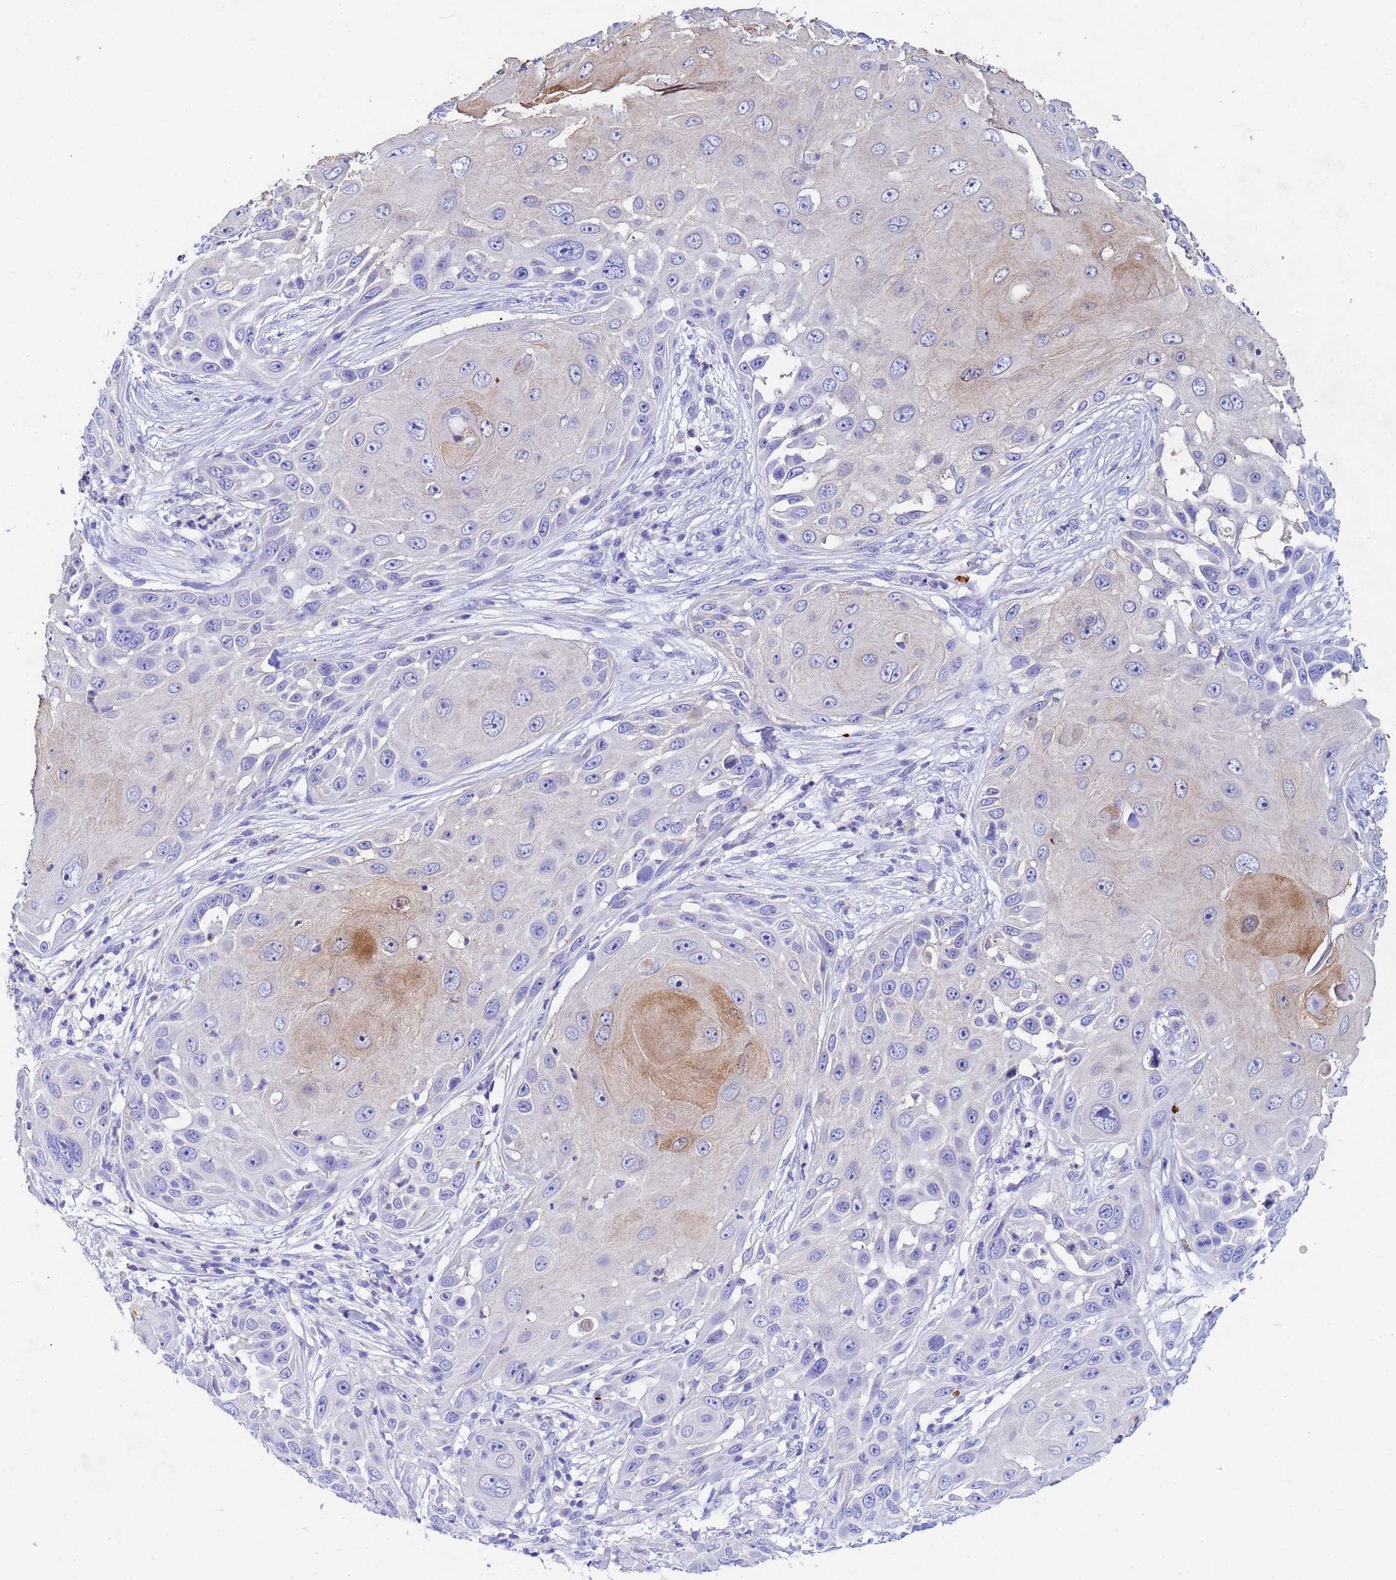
{"staining": {"intensity": "moderate", "quantity": "<25%", "location": "cytoplasmic/membranous"}, "tissue": "skin cancer", "cell_type": "Tumor cells", "image_type": "cancer", "snomed": [{"axis": "morphology", "description": "Squamous cell carcinoma, NOS"}, {"axis": "topography", "description": "Skin"}], "caption": "Skin squamous cell carcinoma stained with a protein marker shows moderate staining in tumor cells.", "gene": "CSTB", "patient": {"sex": "female", "age": 44}}